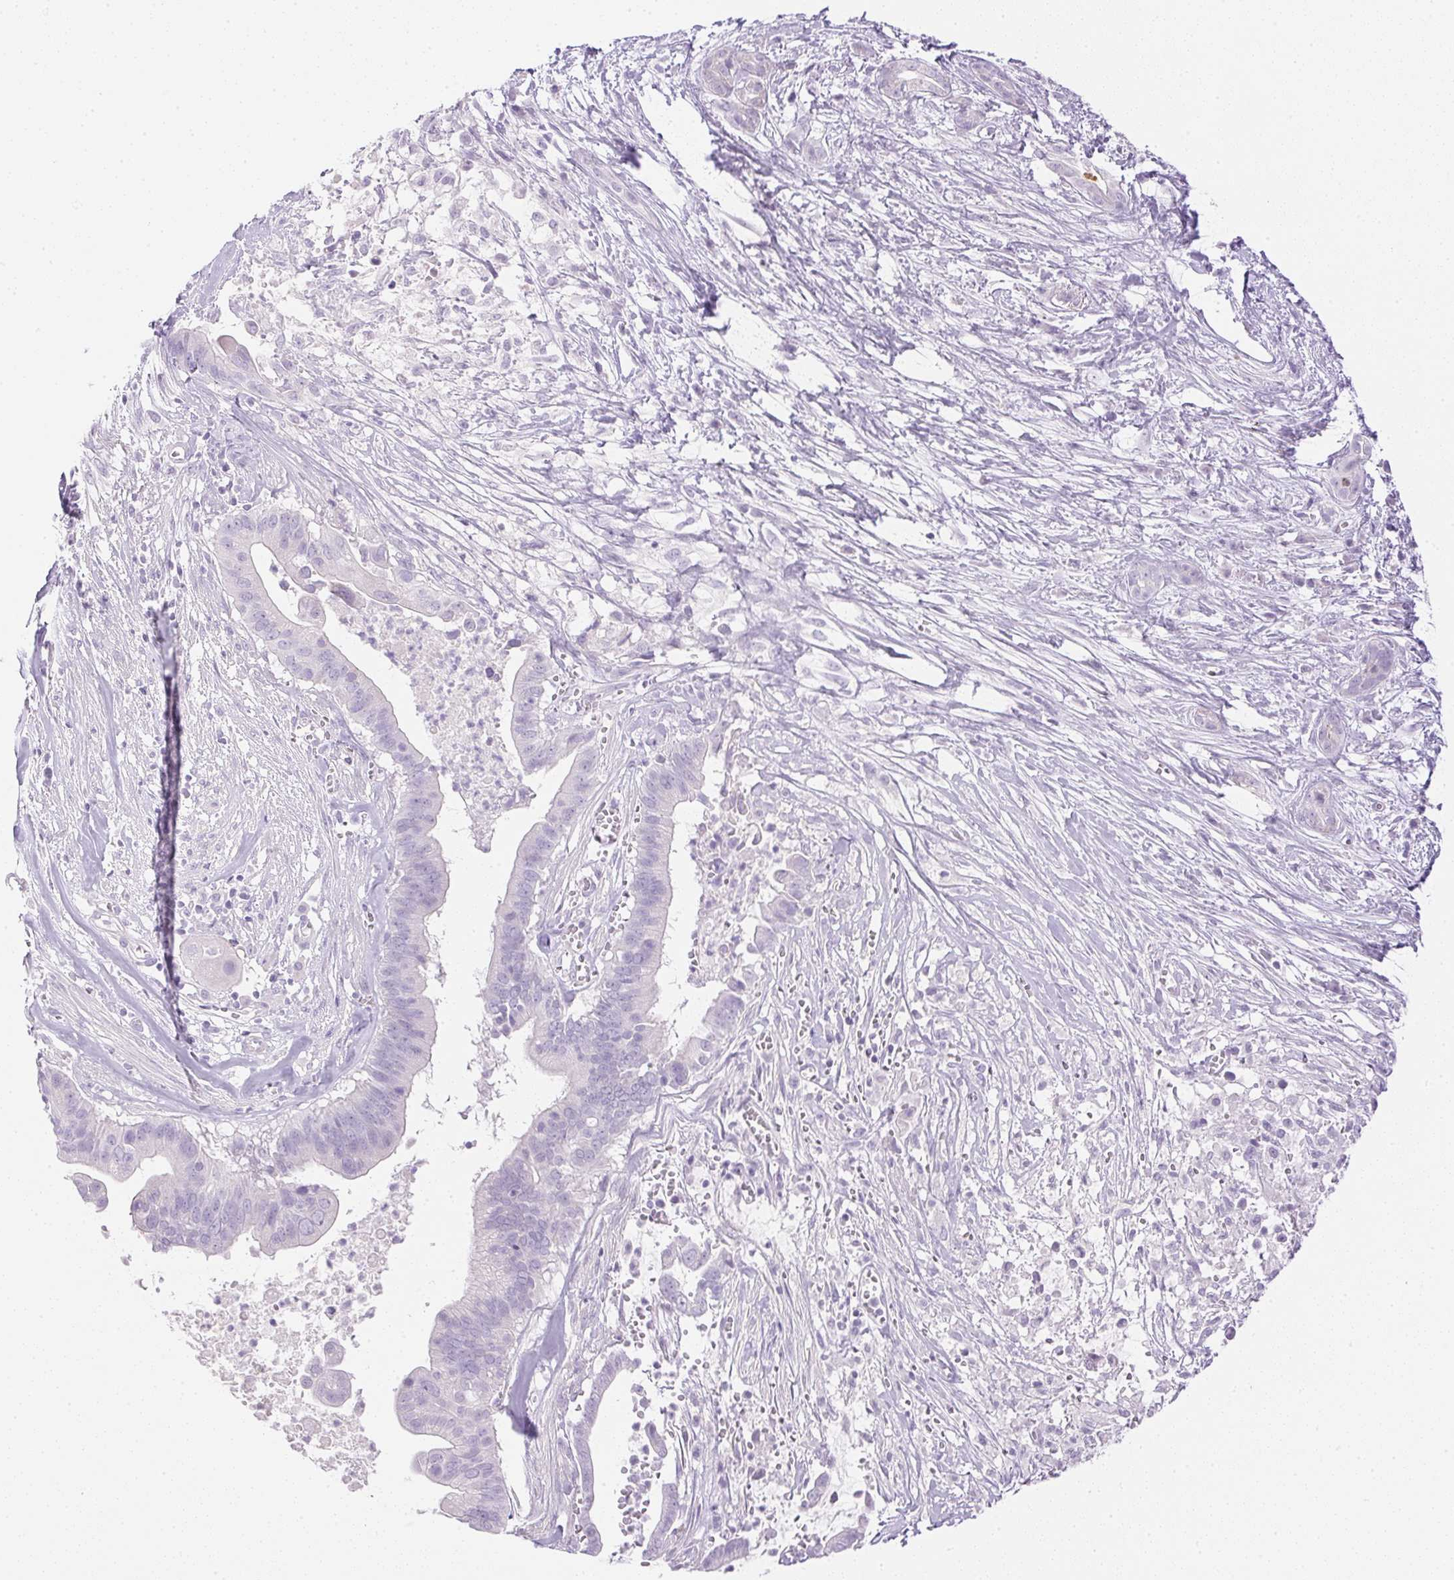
{"staining": {"intensity": "negative", "quantity": "none", "location": "none"}, "tissue": "pancreatic cancer", "cell_type": "Tumor cells", "image_type": "cancer", "snomed": [{"axis": "morphology", "description": "Adenocarcinoma, NOS"}, {"axis": "topography", "description": "Pancreas"}], "caption": "DAB immunohistochemical staining of adenocarcinoma (pancreatic) displays no significant positivity in tumor cells.", "gene": "CTRL", "patient": {"sex": "male", "age": 61}}